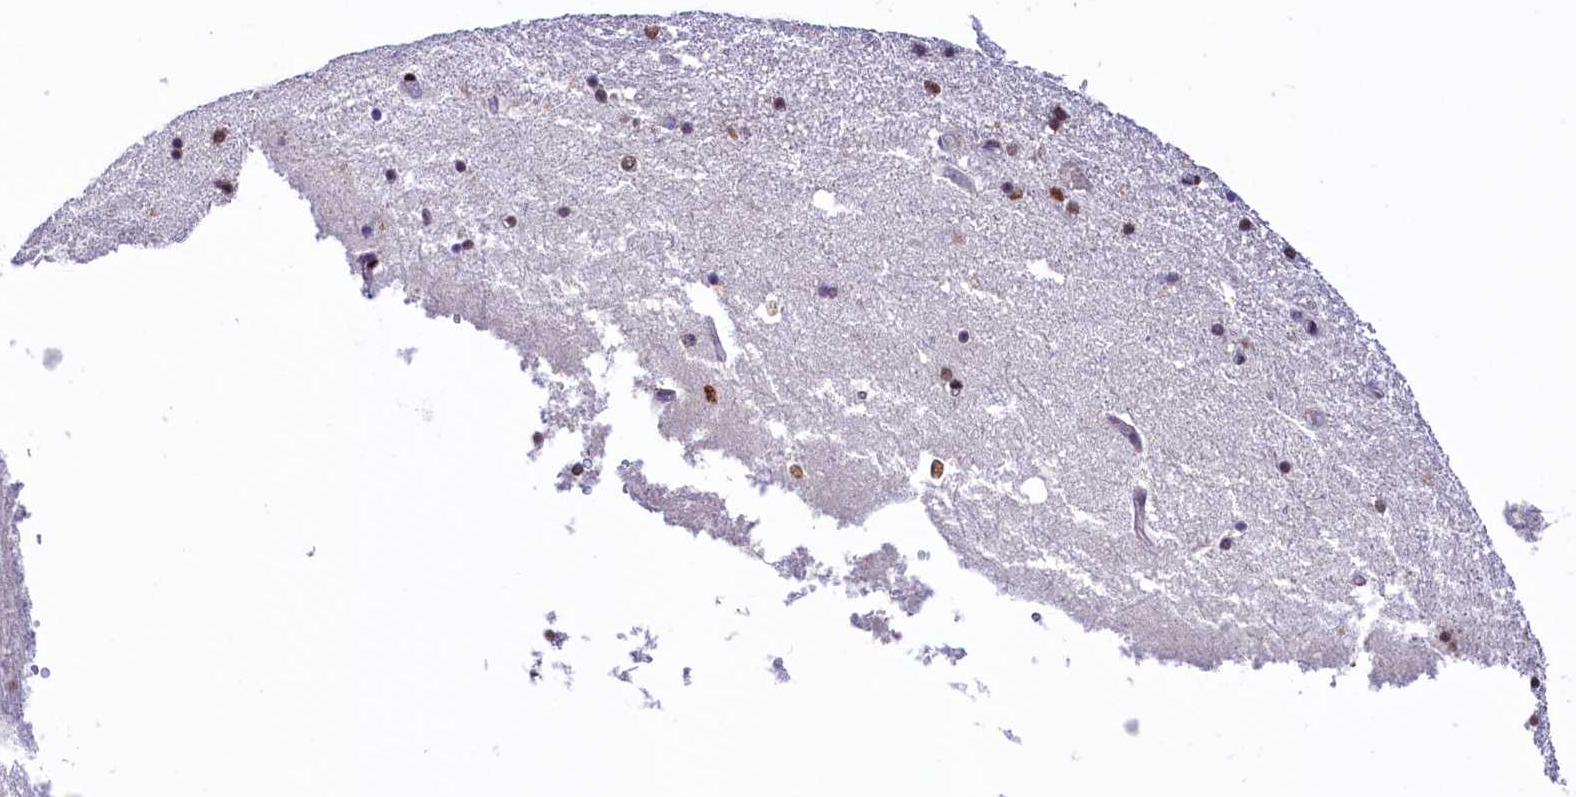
{"staining": {"intensity": "moderate", "quantity": "<25%", "location": "nuclear"}, "tissue": "hippocampus", "cell_type": "Glial cells", "image_type": "normal", "snomed": [{"axis": "morphology", "description": "Normal tissue, NOS"}, {"axis": "topography", "description": "Hippocampus"}], "caption": "A high-resolution histopathology image shows immunohistochemistry (IHC) staining of unremarkable hippocampus, which demonstrates moderate nuclear positivity in about <25% of glial cells.", "gene": "ANKS3", "patient": {"sex": "male", "age": 45}}